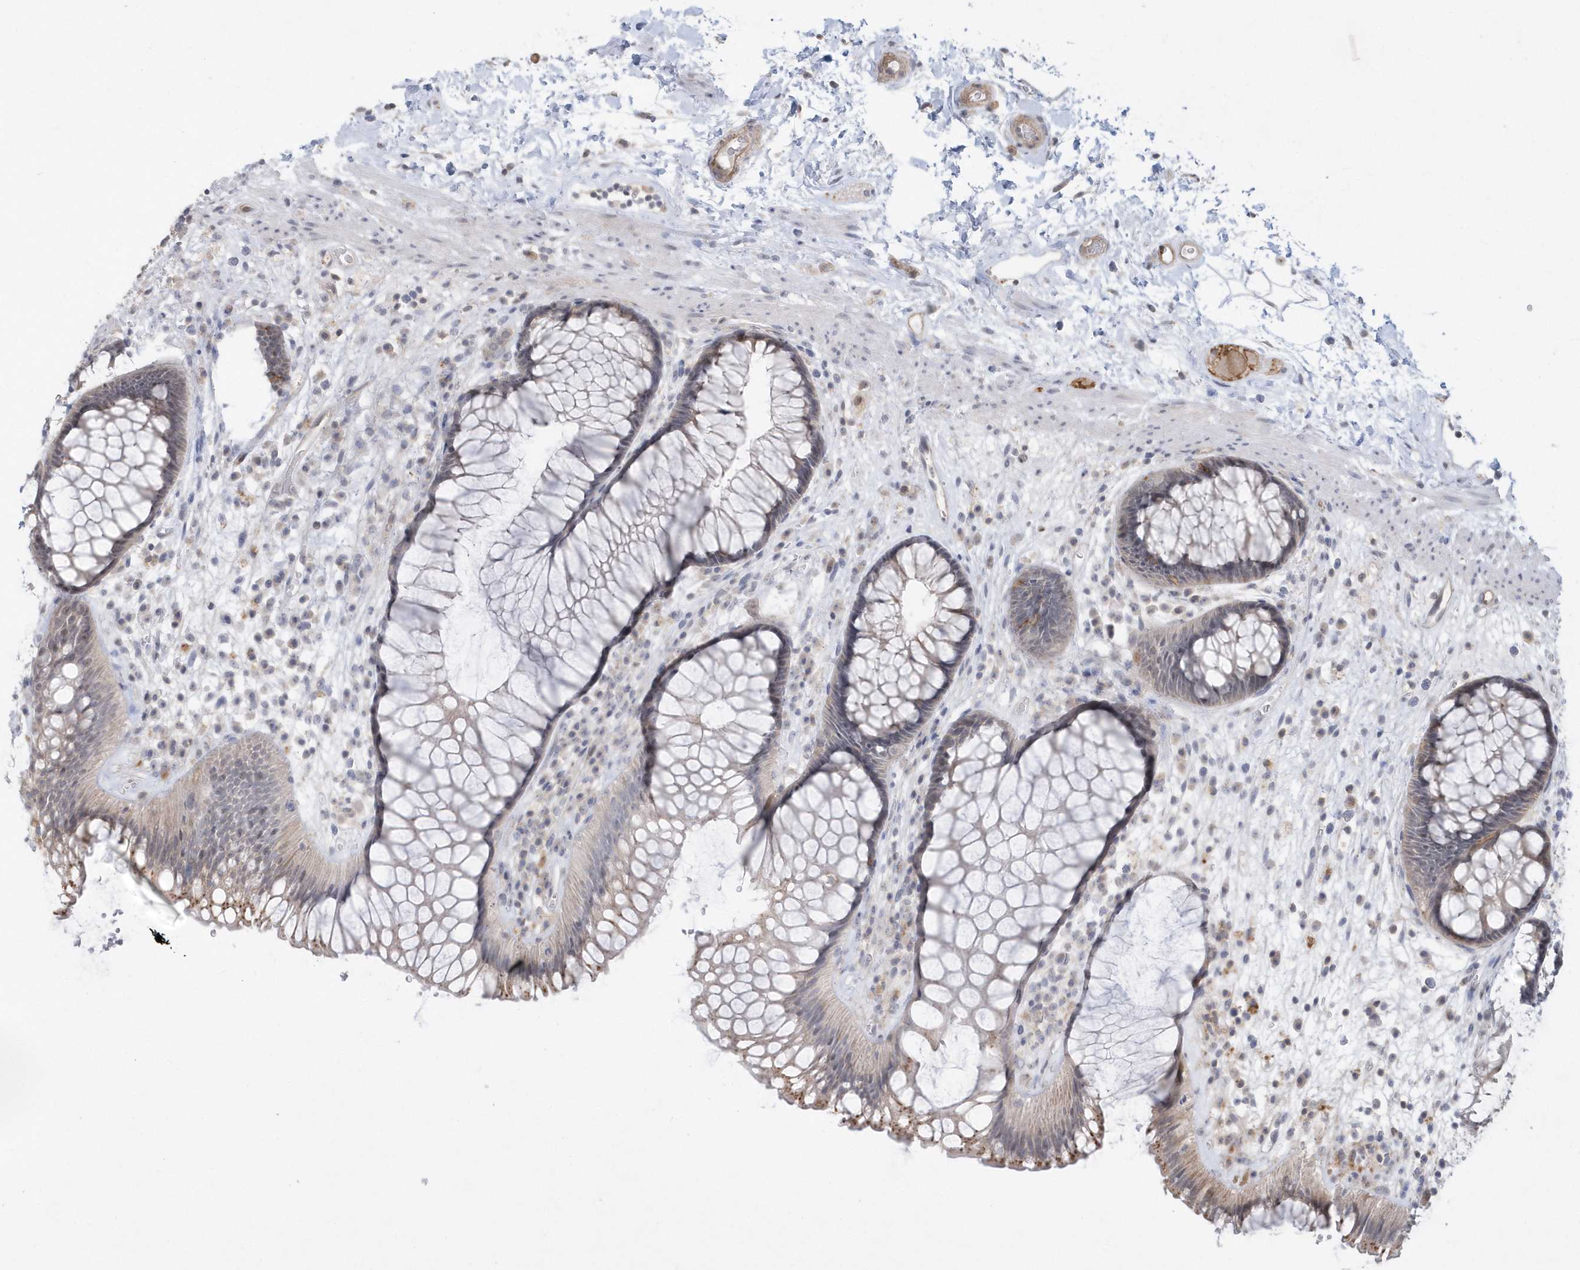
{"staining": {"intensity": "weak", "quantity": "25%-75%", "location": "cytoplasmic/membranous"}, "tissue": "rectum", "cell_type": "Glandular cells", "image_type": "normal", "snomed": [{"axis": "morphology", "description": "Normal tissue, NOS"}, {"axis": "topography", "description": "Rectum"}], "caption": "Approximately 25%-75% of glandular cells in benign rectum display weak cytoplasmic/membranous protein staining as visualized by brown immunohistochemical staining.", "gene": "CRIP3", "patient": {"sex": "male", "age": 51}}